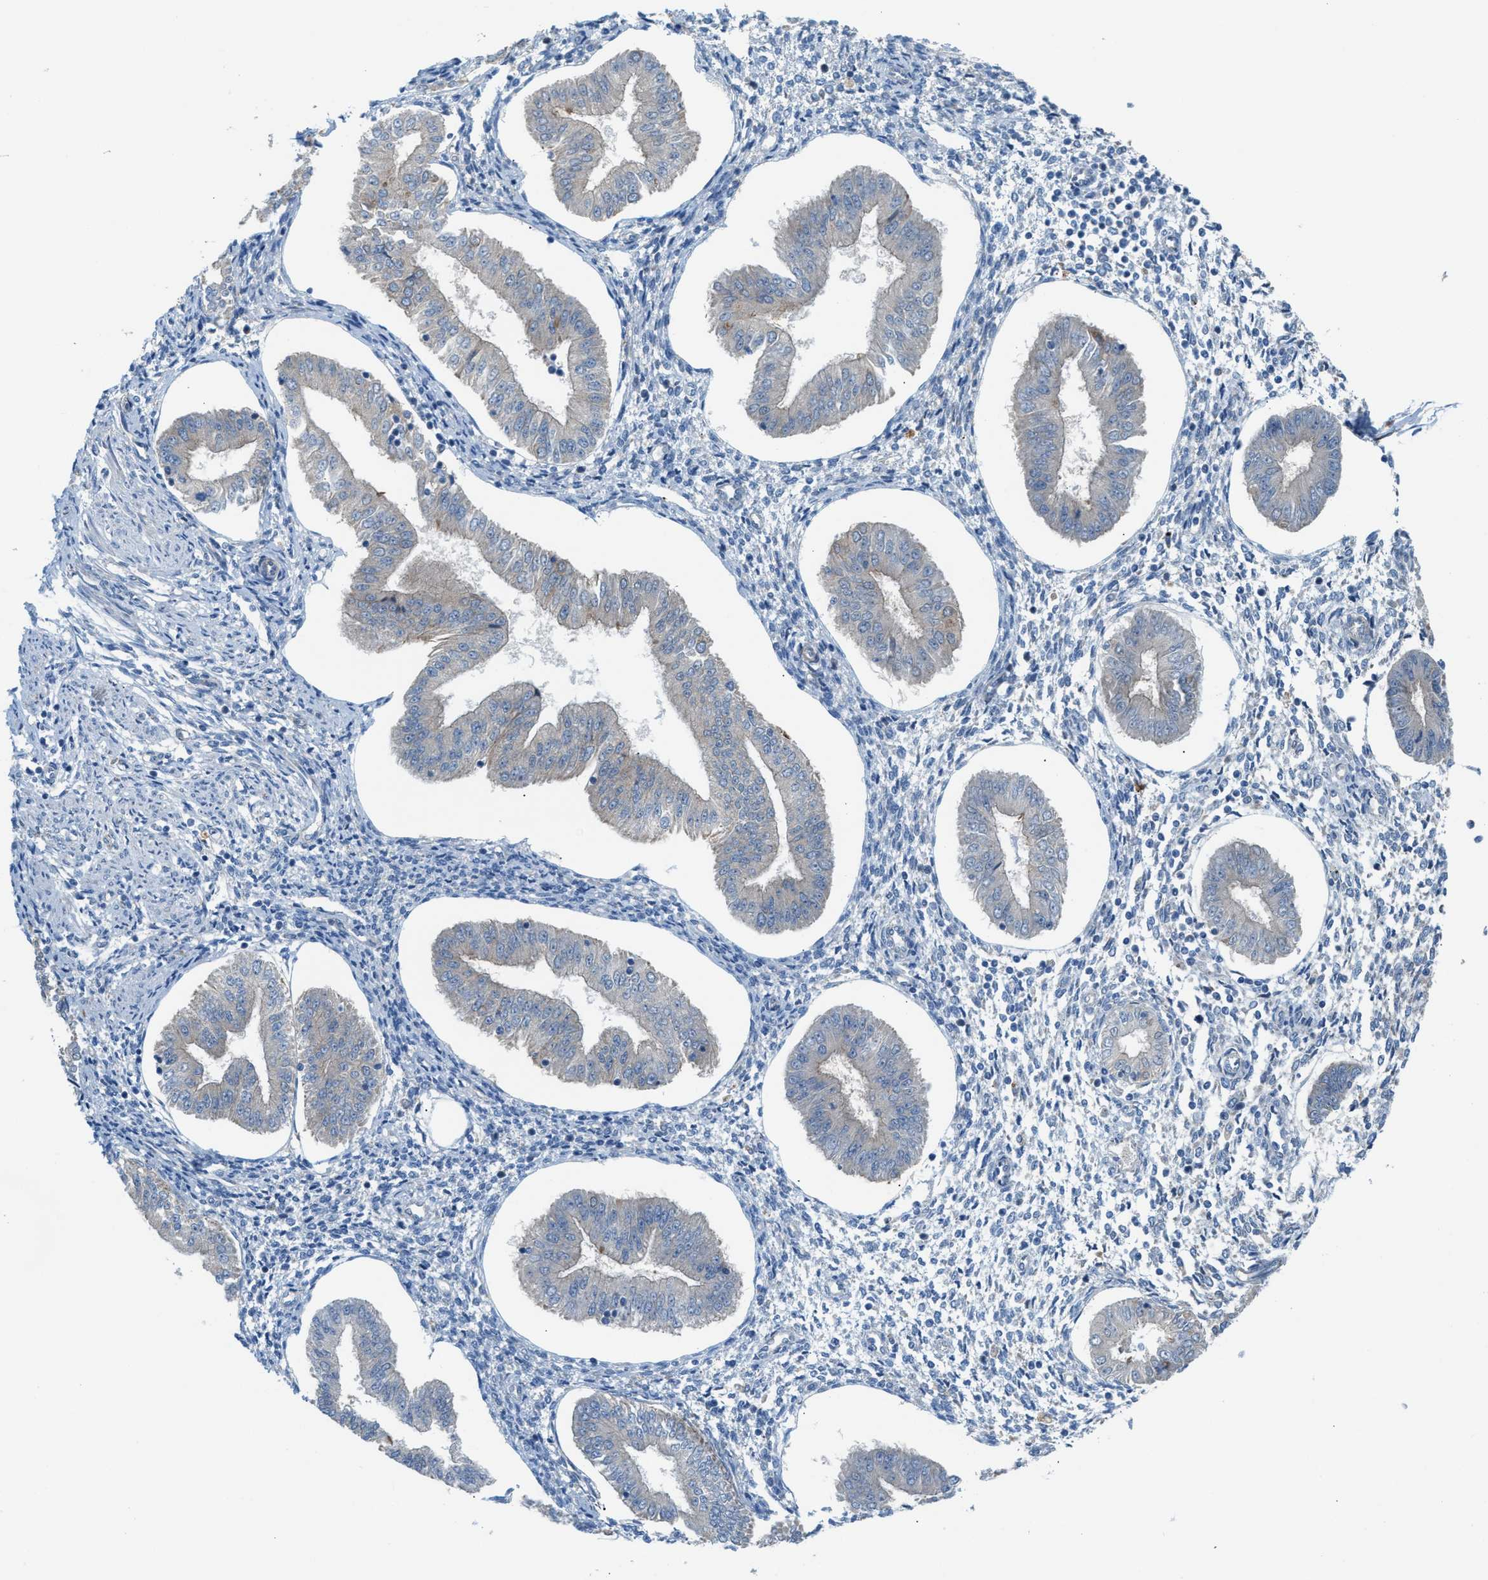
{"staining": {"intensity": "weak", "quantity": "<25%", "location": "cytoplasmic/membranous"}, "tissue": "endometrium", "cell_type": "Cells in endometrial stroma", "image_type": "normal", "snomed": [{"axis": "morphology", "description": "Normal tissue, NOS"}, {"axis": "topography", "description": "Endometrium"}], "caption": "Cells in endometrial stroma show no significant expression in normal endometrium. (DAB (3,3'-diaminobenzidine) immunohistochemistry (IHC) with hematoxylin counter stain).", "gene": "PDCL", "patient": {"sex": "female", "age": 50}}